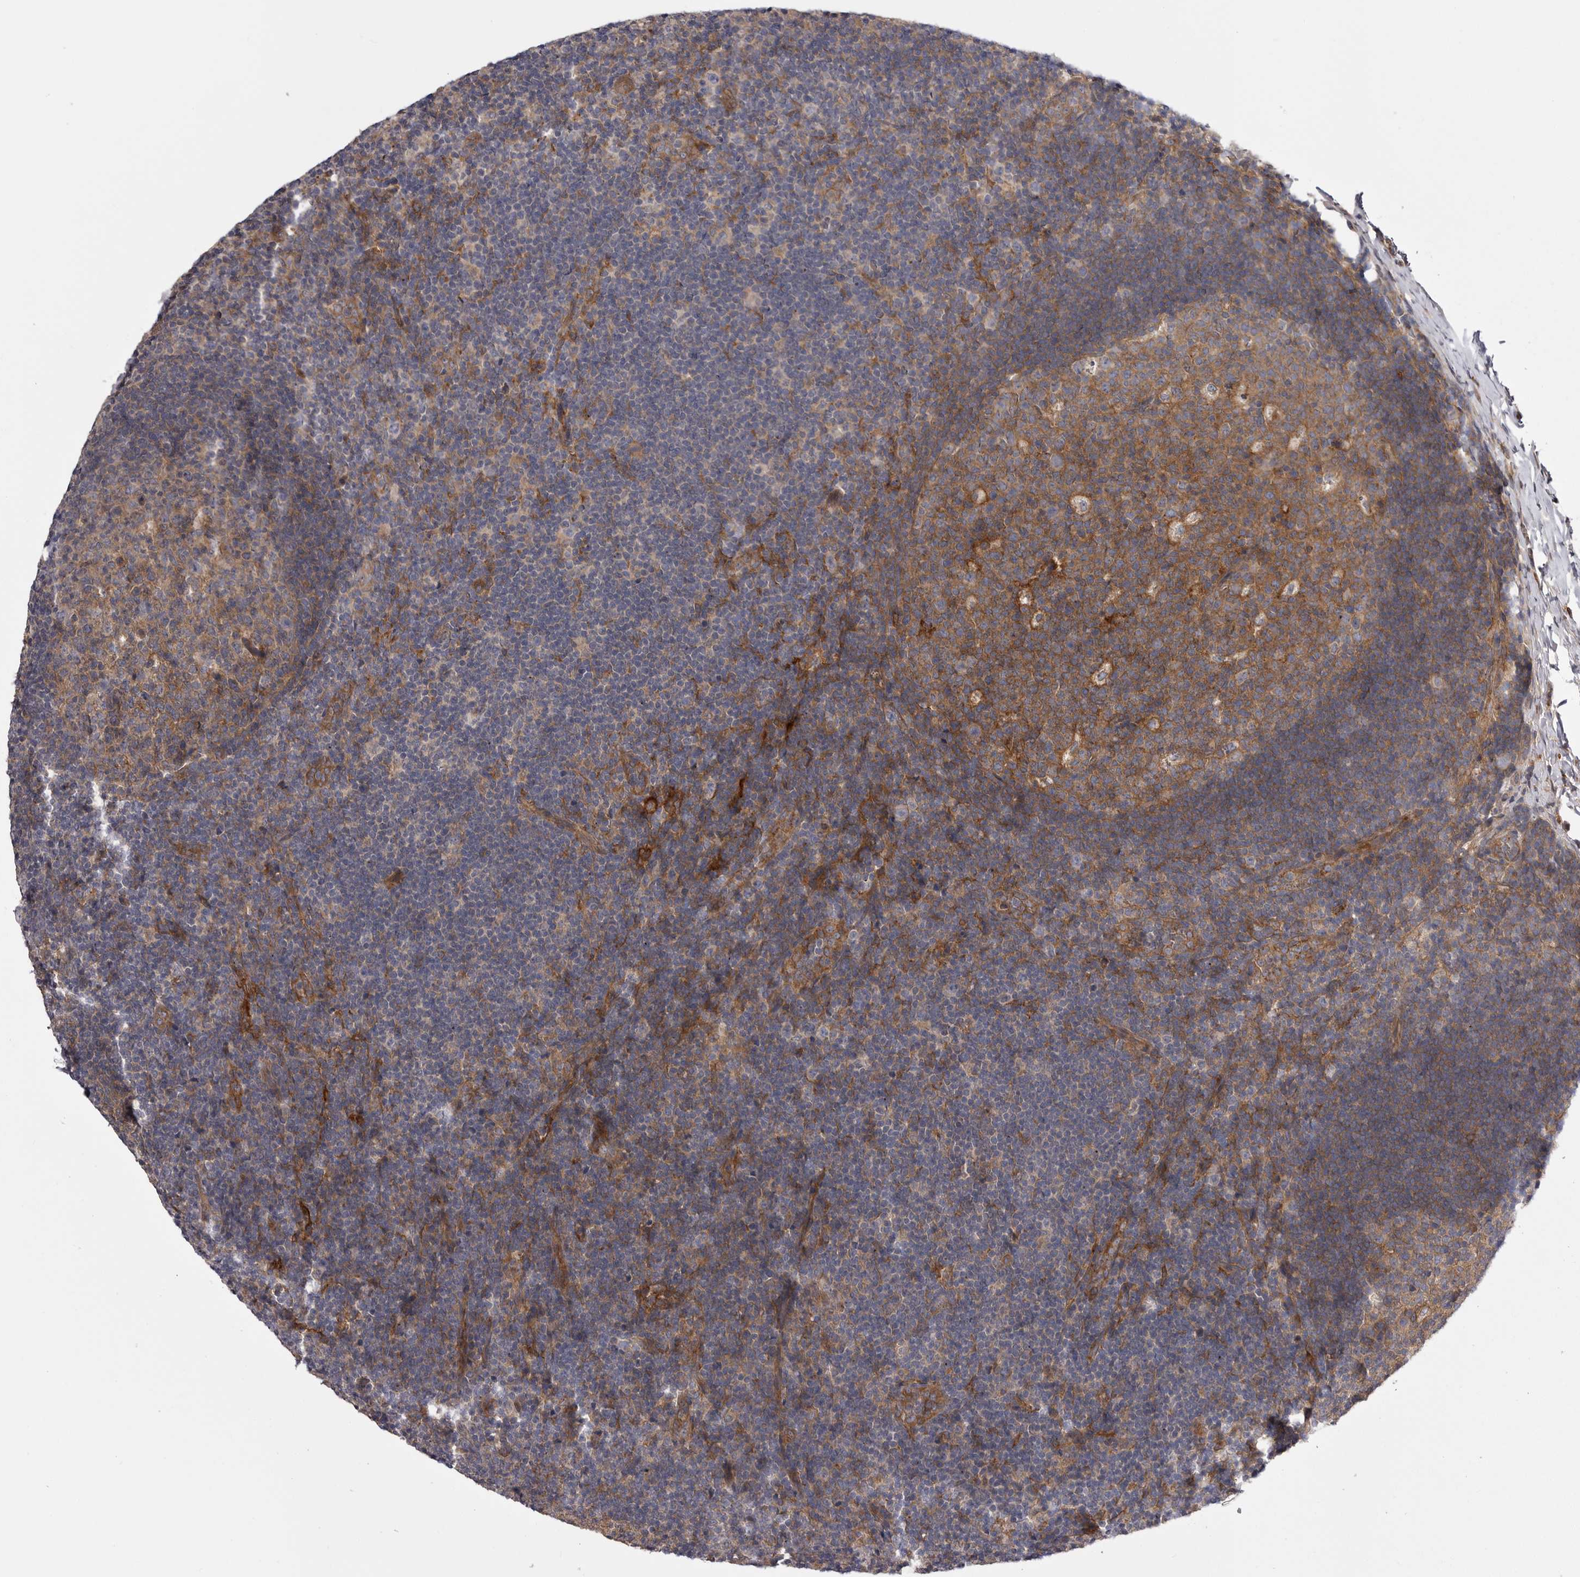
{"staining": {"intensity": "moderate", "quantity": ">75%", "location": "cytoplasmic/membranous"}, "tissue": "lymph node", "cell_type": "Germinal center cells", "image_type": "normal", "snomed": [{"axis": "morphology", "description": "Normal tissue, NOS"}, {"axis": "topography", "description": "Lymph node"}], "caption": "IHC of benign human lymph node exhibits medium levels of moderate cytoplasmic/membranous positivity in approximately >75% of germinal center cells.", "gene": "OSBPL9", "patient": {"sex": "female", "age": 22}}